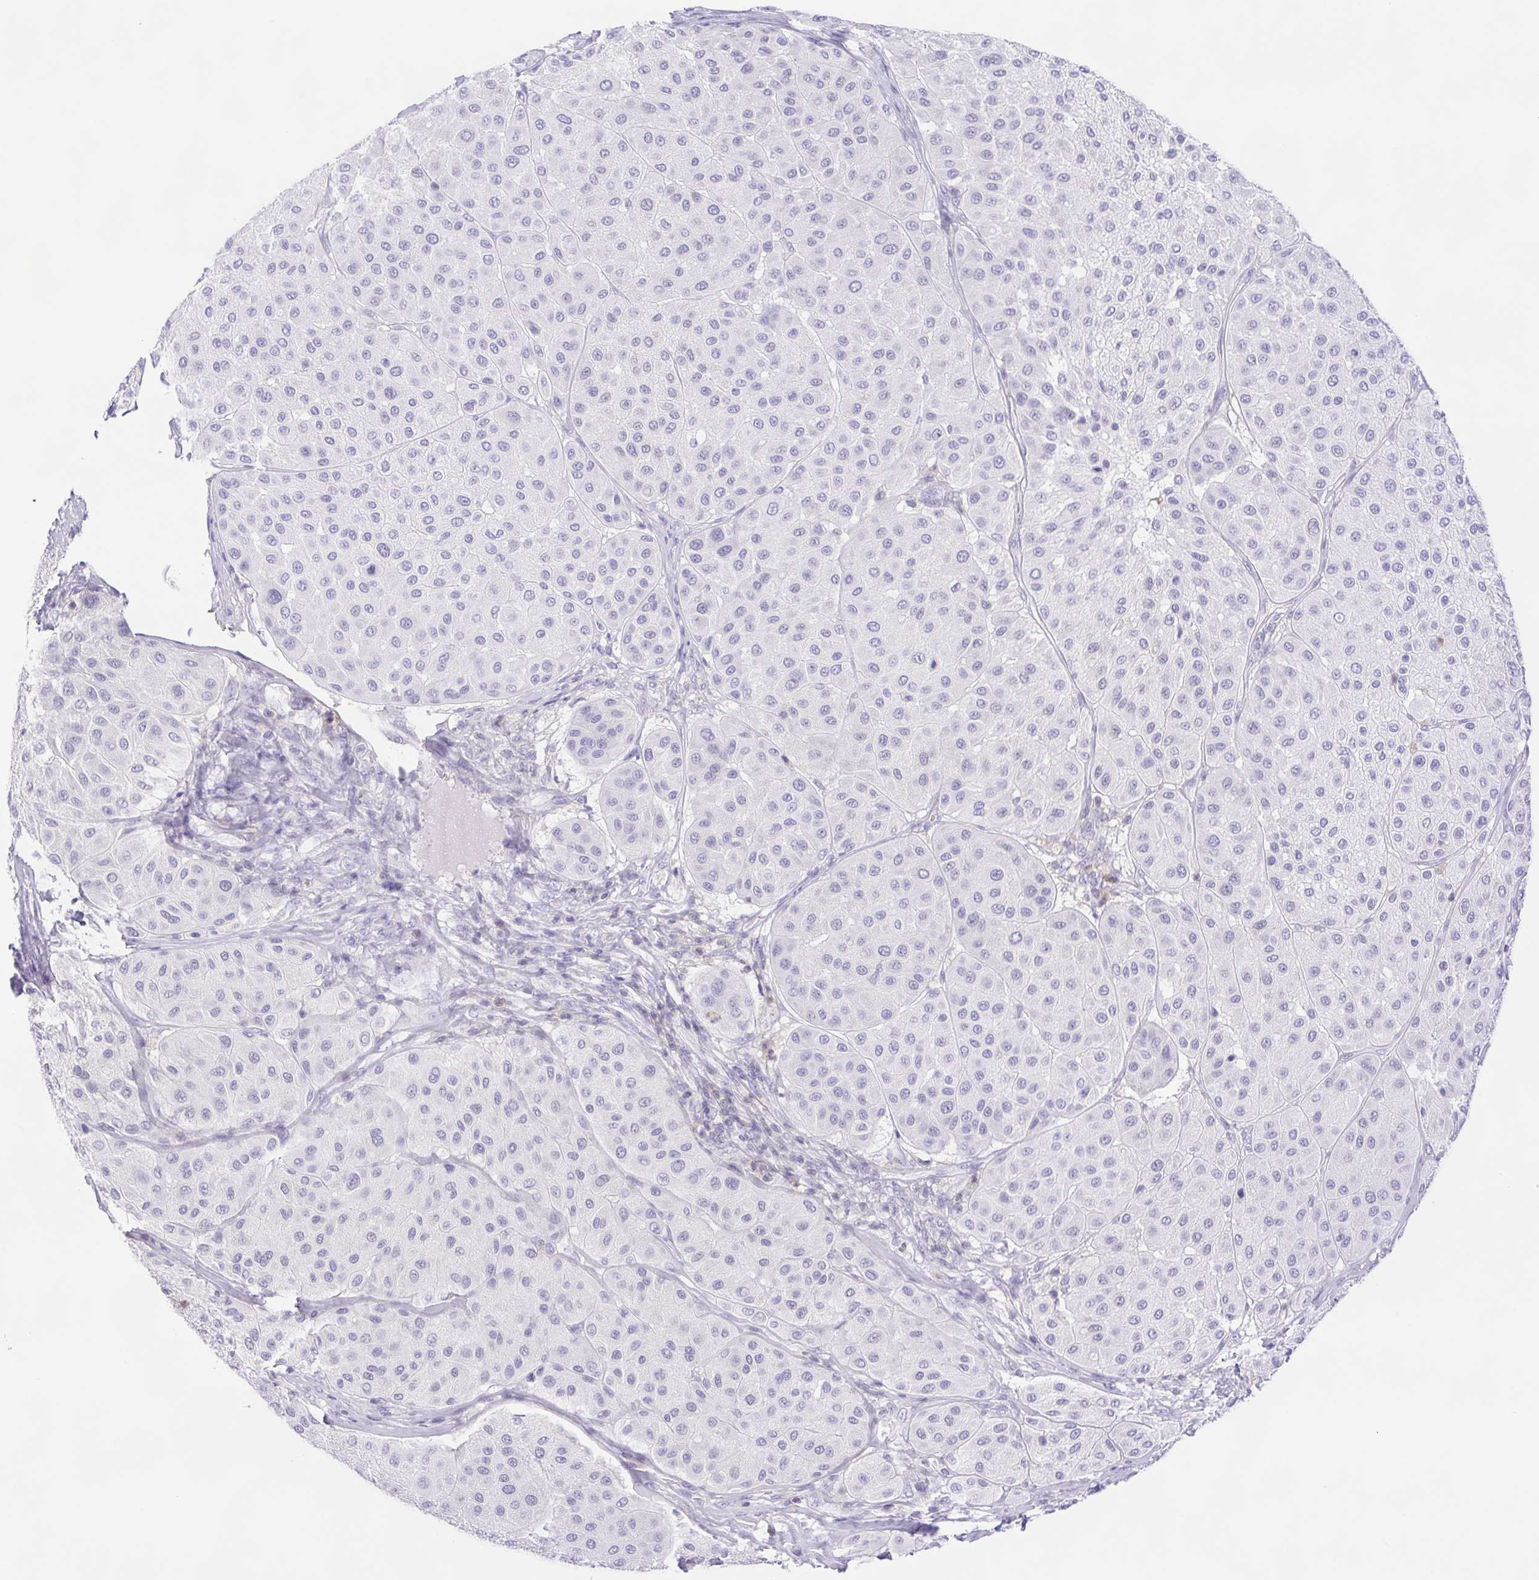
{"staining": {"intensity": "negative", "quantity": "none", "location": "none"}, "tissue": "melanoma", "cell_type": "Tumor cells", "image_type": "cancer", "snomed": [{"axis": "morphology", "description": "Malignant melanoma, Metastatic site"}, {"axis": "topography", "description": "Smooth muscle"}], "caption": "This is an IHC histopathology image of human malignant melanoma (metastatic site). There is no positivity in tumor cells.", "gene": "SYNPR", "patient": {"sex": "male", "age": 41}}